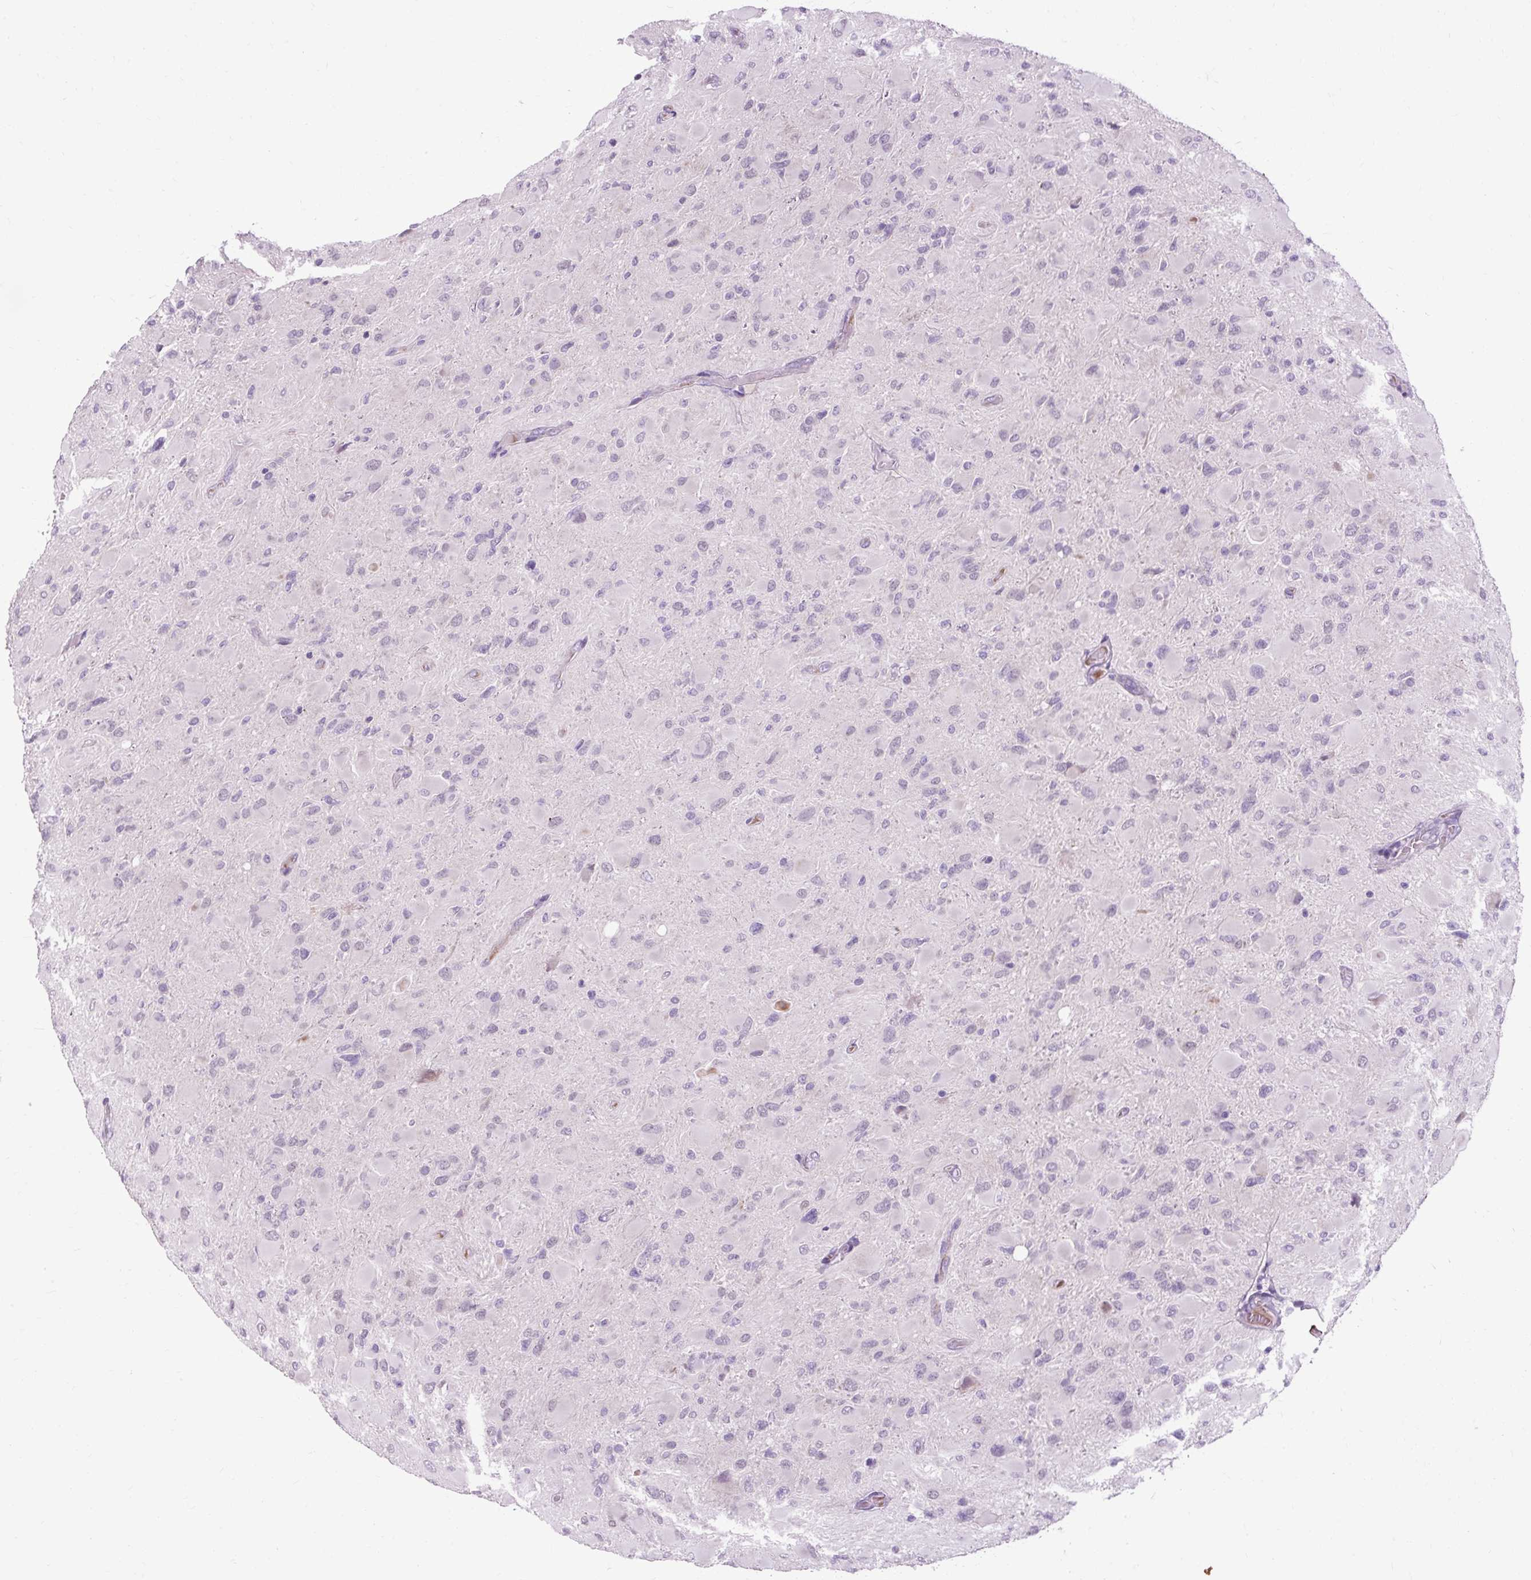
{"staining": {"intensity": "negative", "quantity": "none", "location": "none"}, "tissue": "glioma", "cell_type": "Tumor cells", "image_type": "cancer", "snomed": [{"axis": "morphology", "description": "Glioma, malignant, High grade"}, {"axis": "topography", "description": "Cerebral cortex"}], "caption": "The micrograph exhibits no significant expression in tumor cells of glioma. (DAB (3,3'-diaminobenzidine) IHC with hematoxylin counter stain).", "gene": "ARRDC2", "patient": {"sex": "female", "age": 36}}